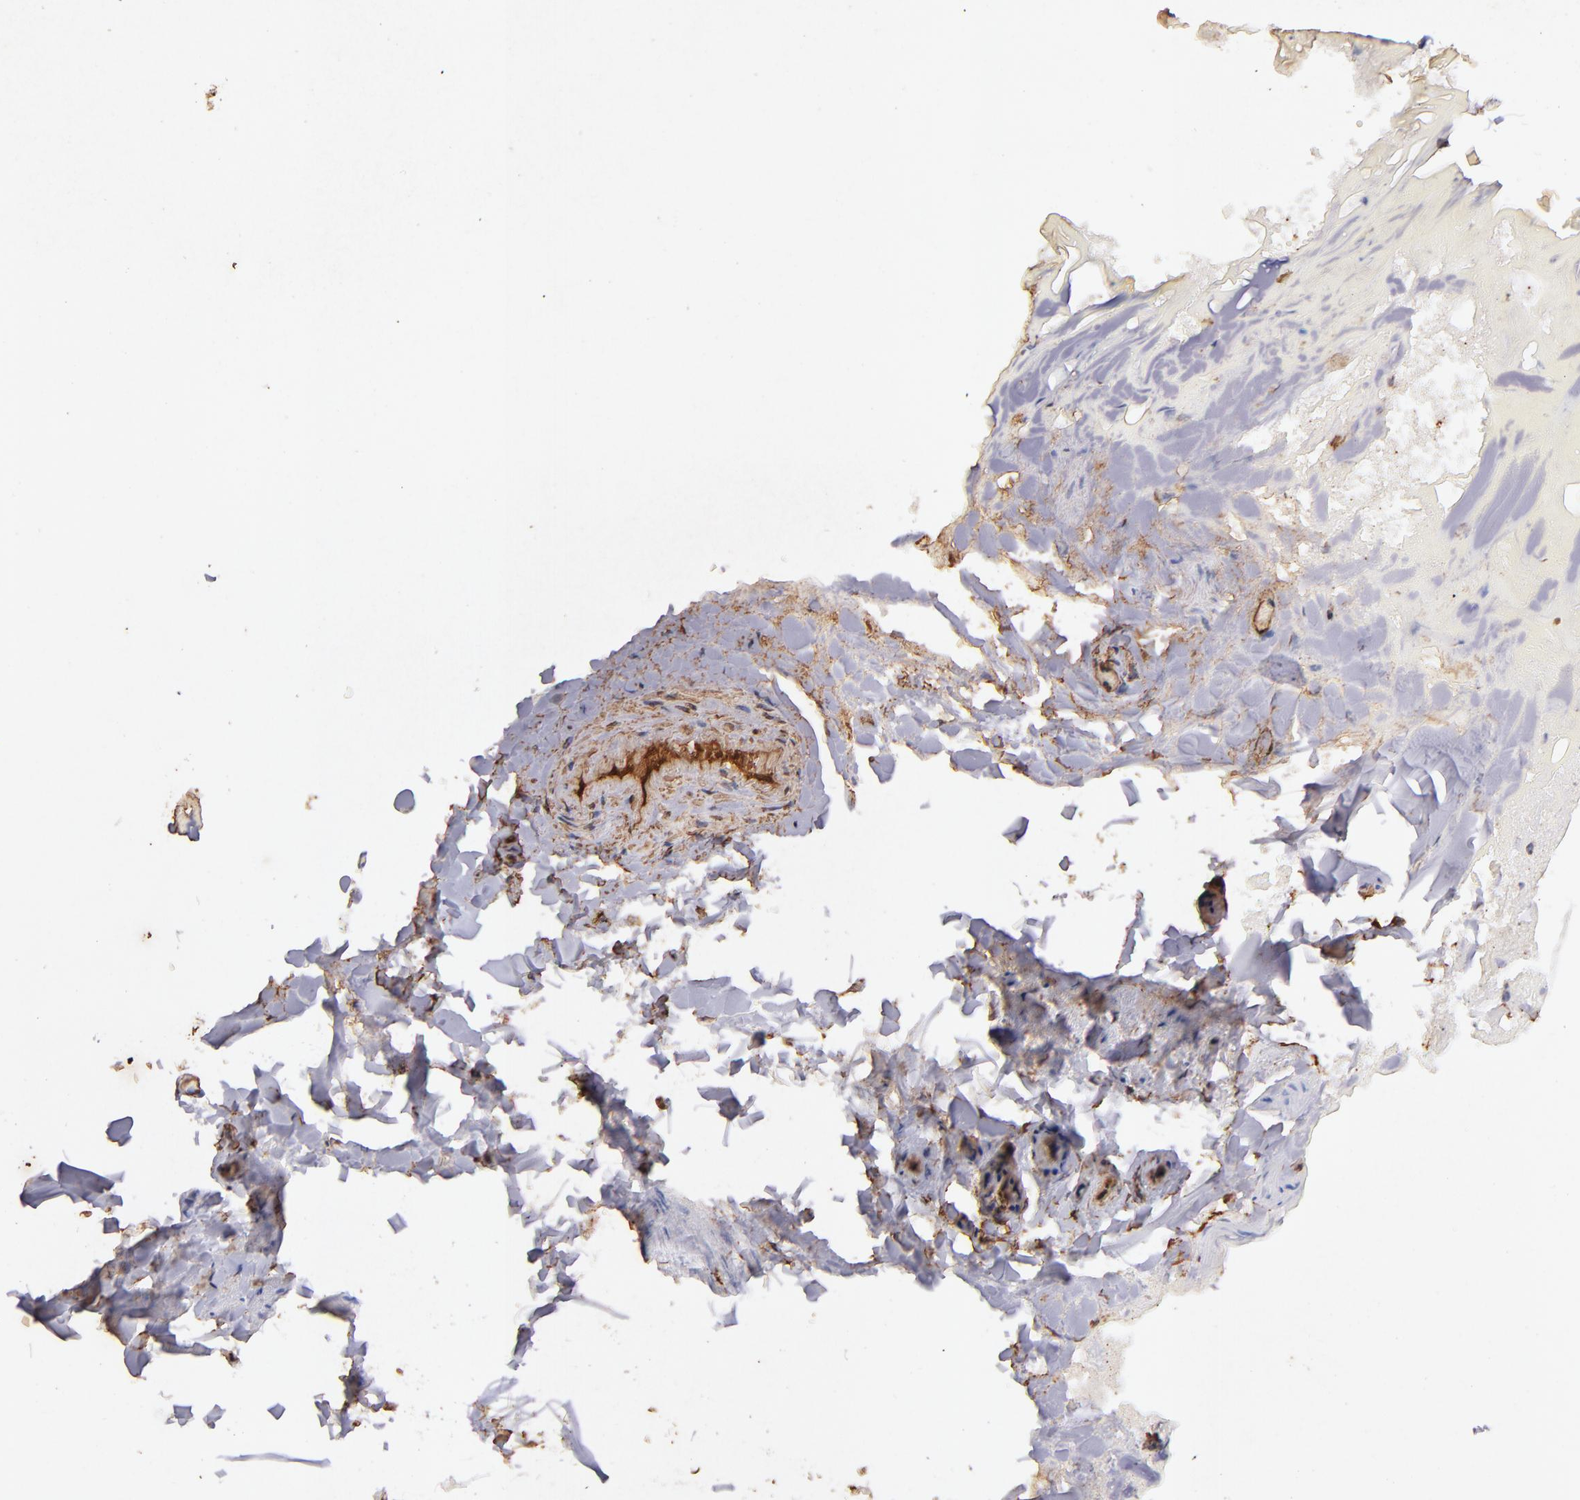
{"staining": {"intensity": "strong", "quantity": "<25%", "location": "cytoplasmic/membranous"}, "tissue": "skin", "cell_type": "Epidermal cells", "image_type": "normal", "snomed": [{"axis": "morphology", "description": "Normal tissue, NOS"}, {"axis": "morphology", "description": "Hemorrhoids"}, {"axis": "morphology", "description": "Inflammation, NOS"}, {"axis": "topography", "description": "Anal"}], "caption": "The image exhibits staining of benign skin, revealing strong cytoplasmic/membranous protein positivity (brown color) within epidermal cells. The staining is performed using DAB (3,3'-diaminobenzidine) brown chromogen to label protein expression. The nuclei are counter-stained blue using hematoxylin.", "gene": "VIM", "patient": {"sex": "male", "age": 60}}